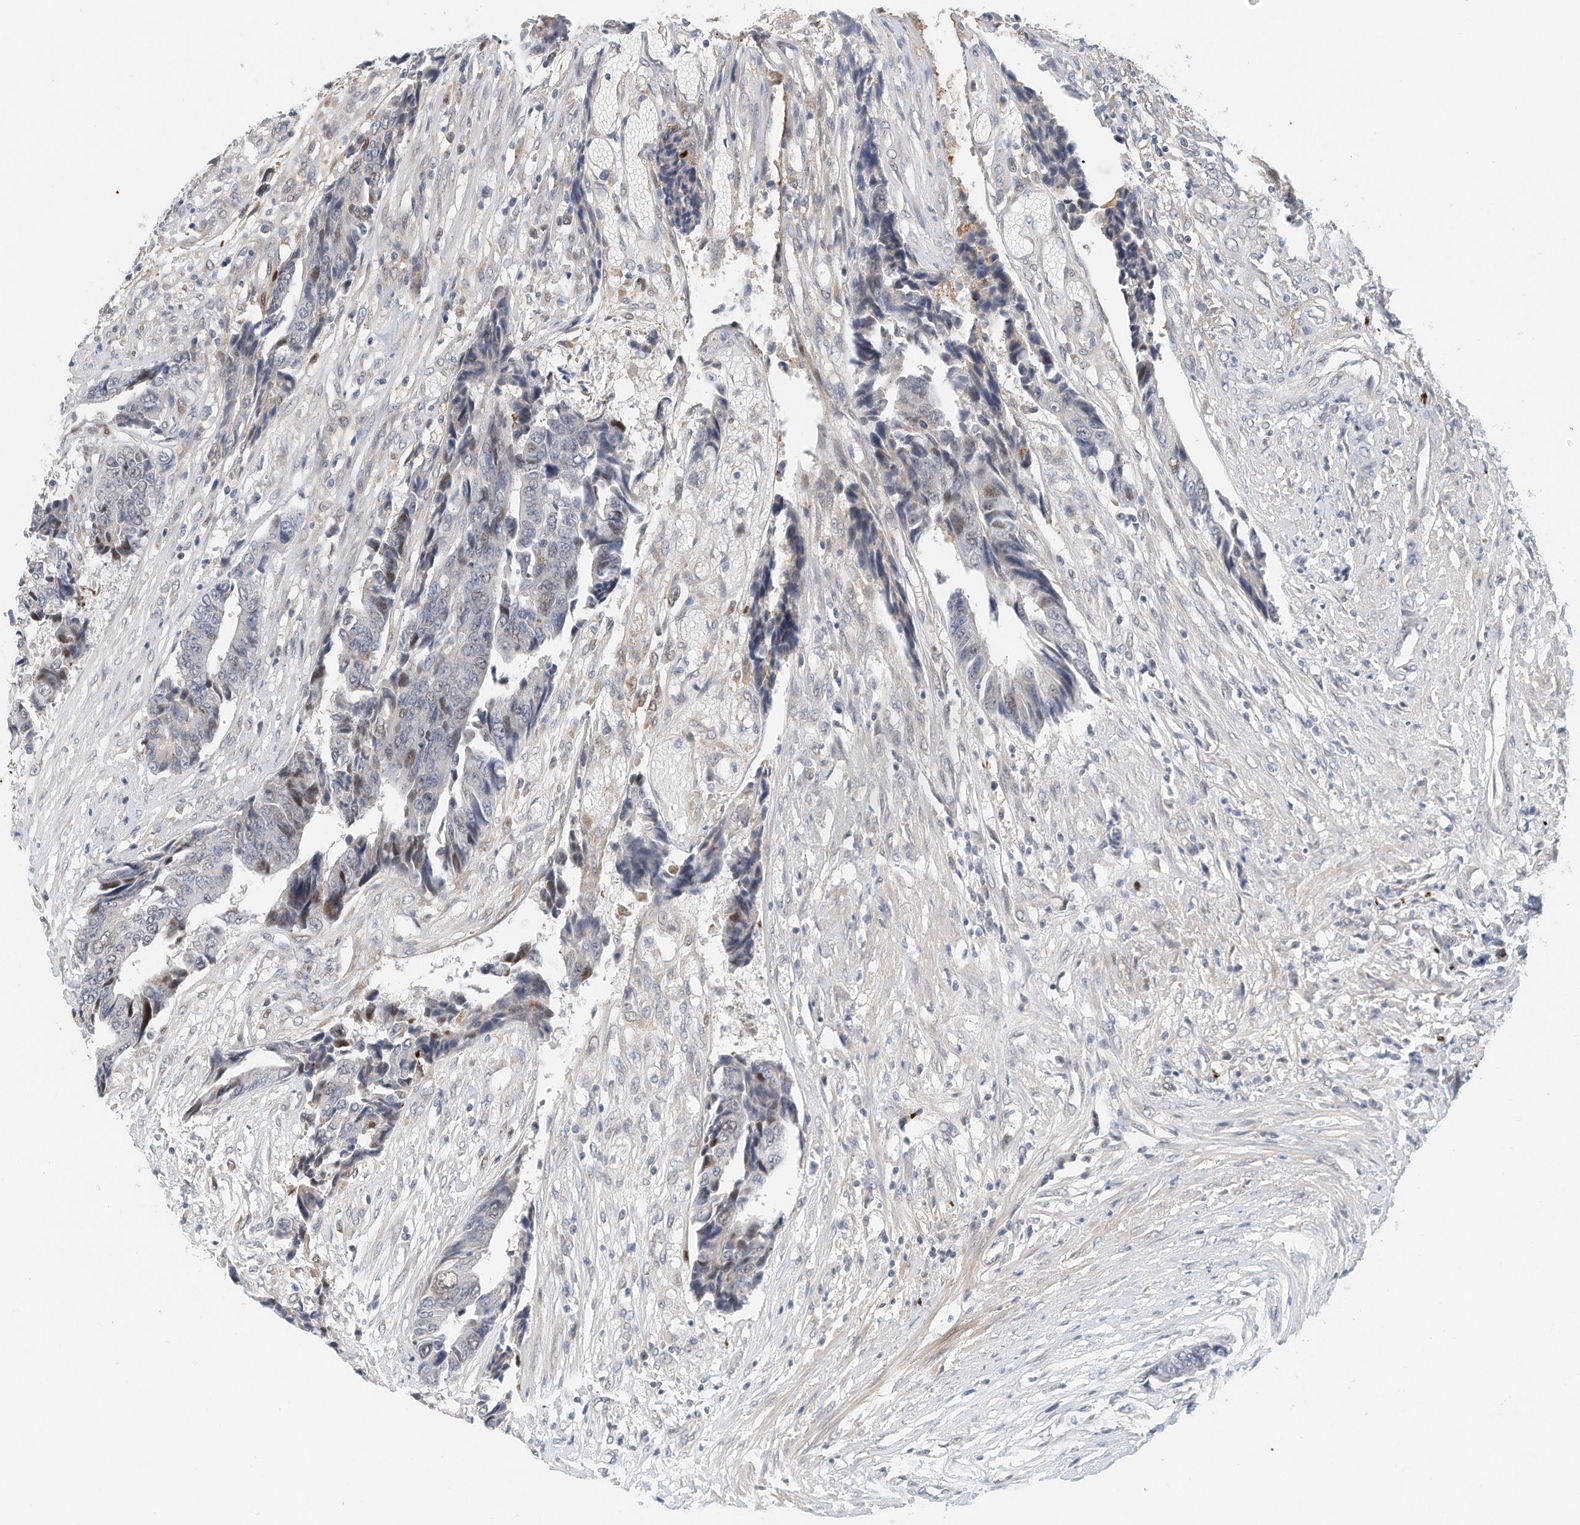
{"staining": {"intensity": "negative", "quantity": "none", "location": "none"}, "tissue": "colorectal cancer", "cell_type": "Tumor cells", "image_type": "cancer", "snomed": [{"axis": "morphology", "description": "Adenocarcinoma, NOS"}, {"axis": "topography", "description": "Rectum"}], "caption": "Protein analysis of colorectal adenocarcinoma reveals no significant expression in tumor cells.", "gene": "ARHGAP28", "patient": {"sex": "male", "age": 84}}